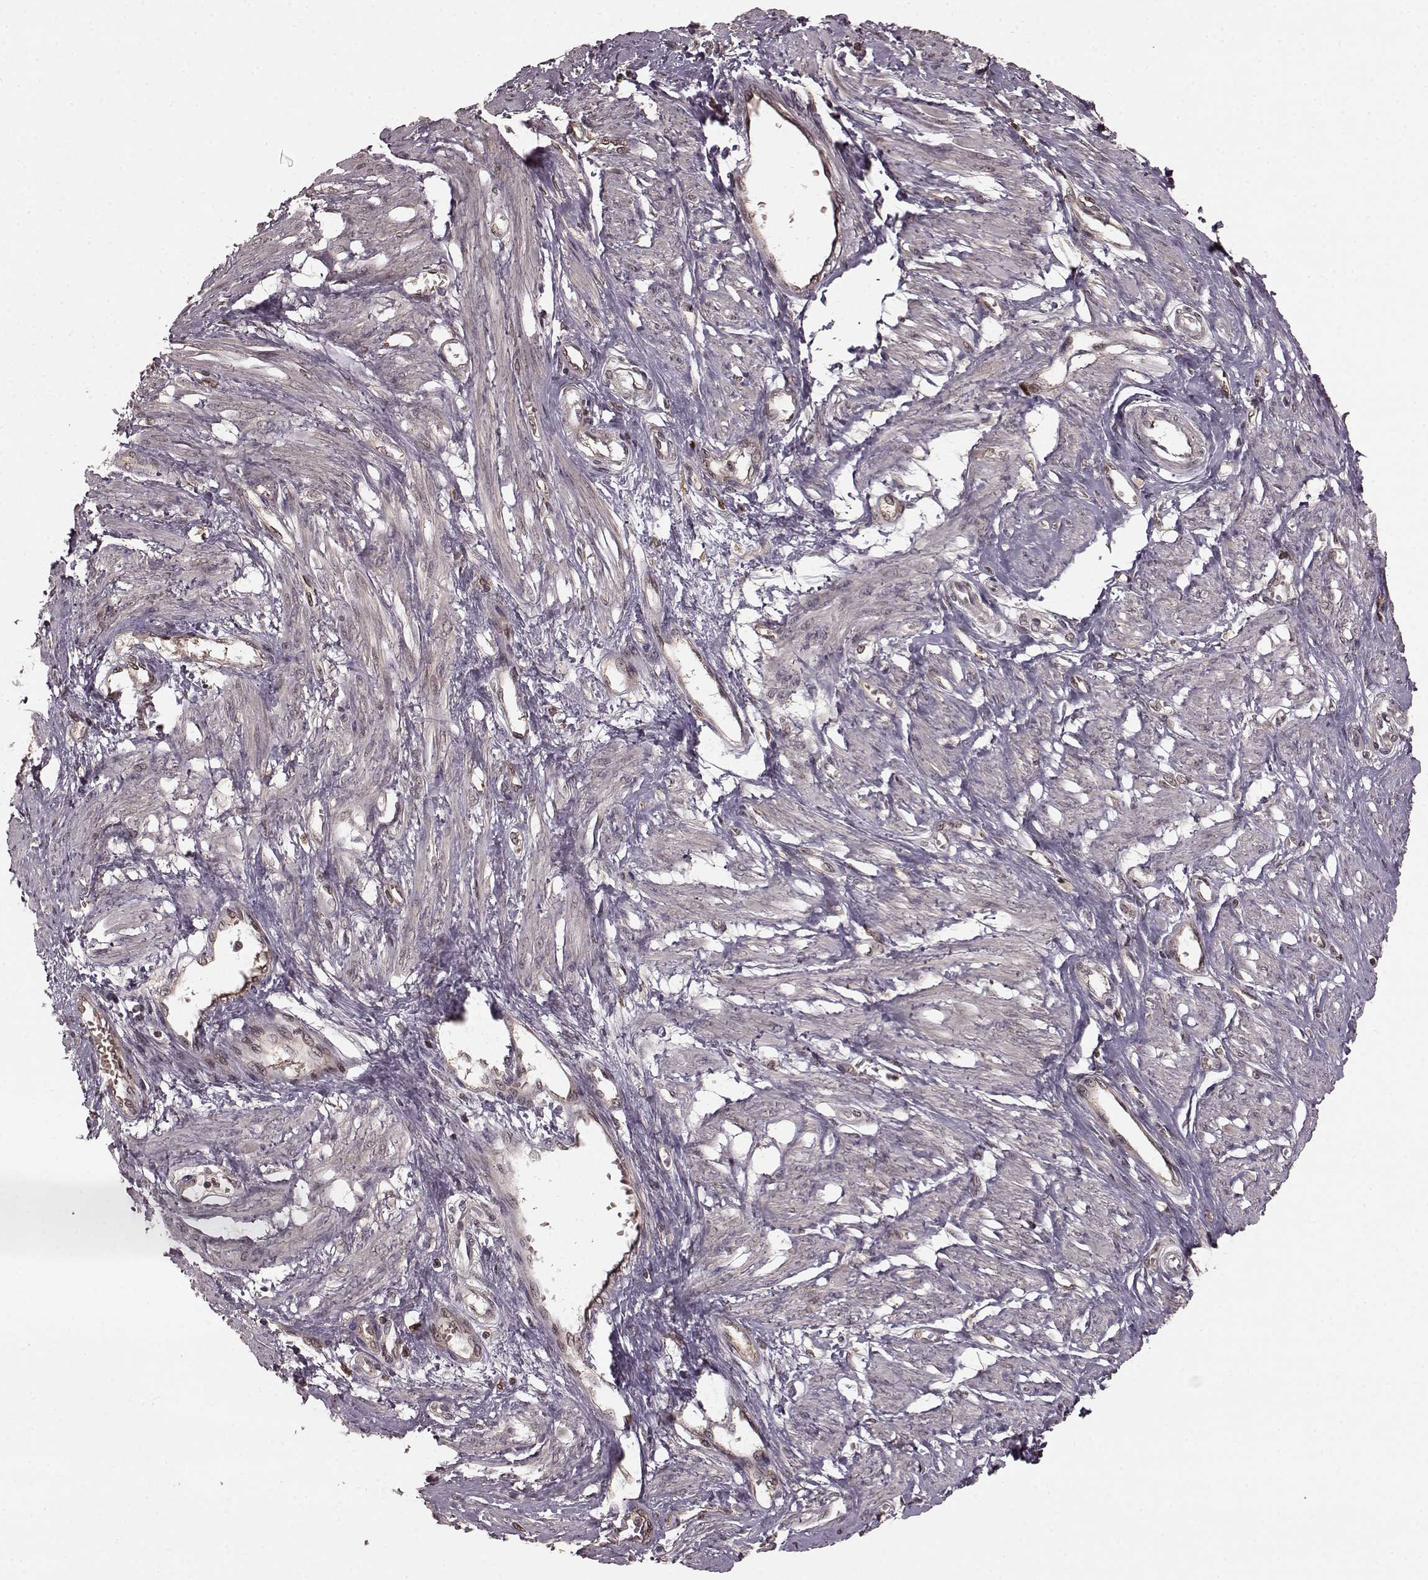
{"staining": {"intensity": "negative", "quantity": "none", "location": "none"}, "tissue": "smooth muscle", "cell_type": "Smooth muscle cells", "image_type": "normal", "snomed": [{"axis": "morphology", "description": "Normal tissue, NOS"}, {"axis": "topography", "description": "Smooth muscle"}, {"axis": "topography", "description": "Uterus"}], "caption": "A photomicrograph of smooth muscle stained for a protein displays no brown staining in smooth muscle cells.", "gene": "GSS", "patient": {"sex": "female", "age": 39}}